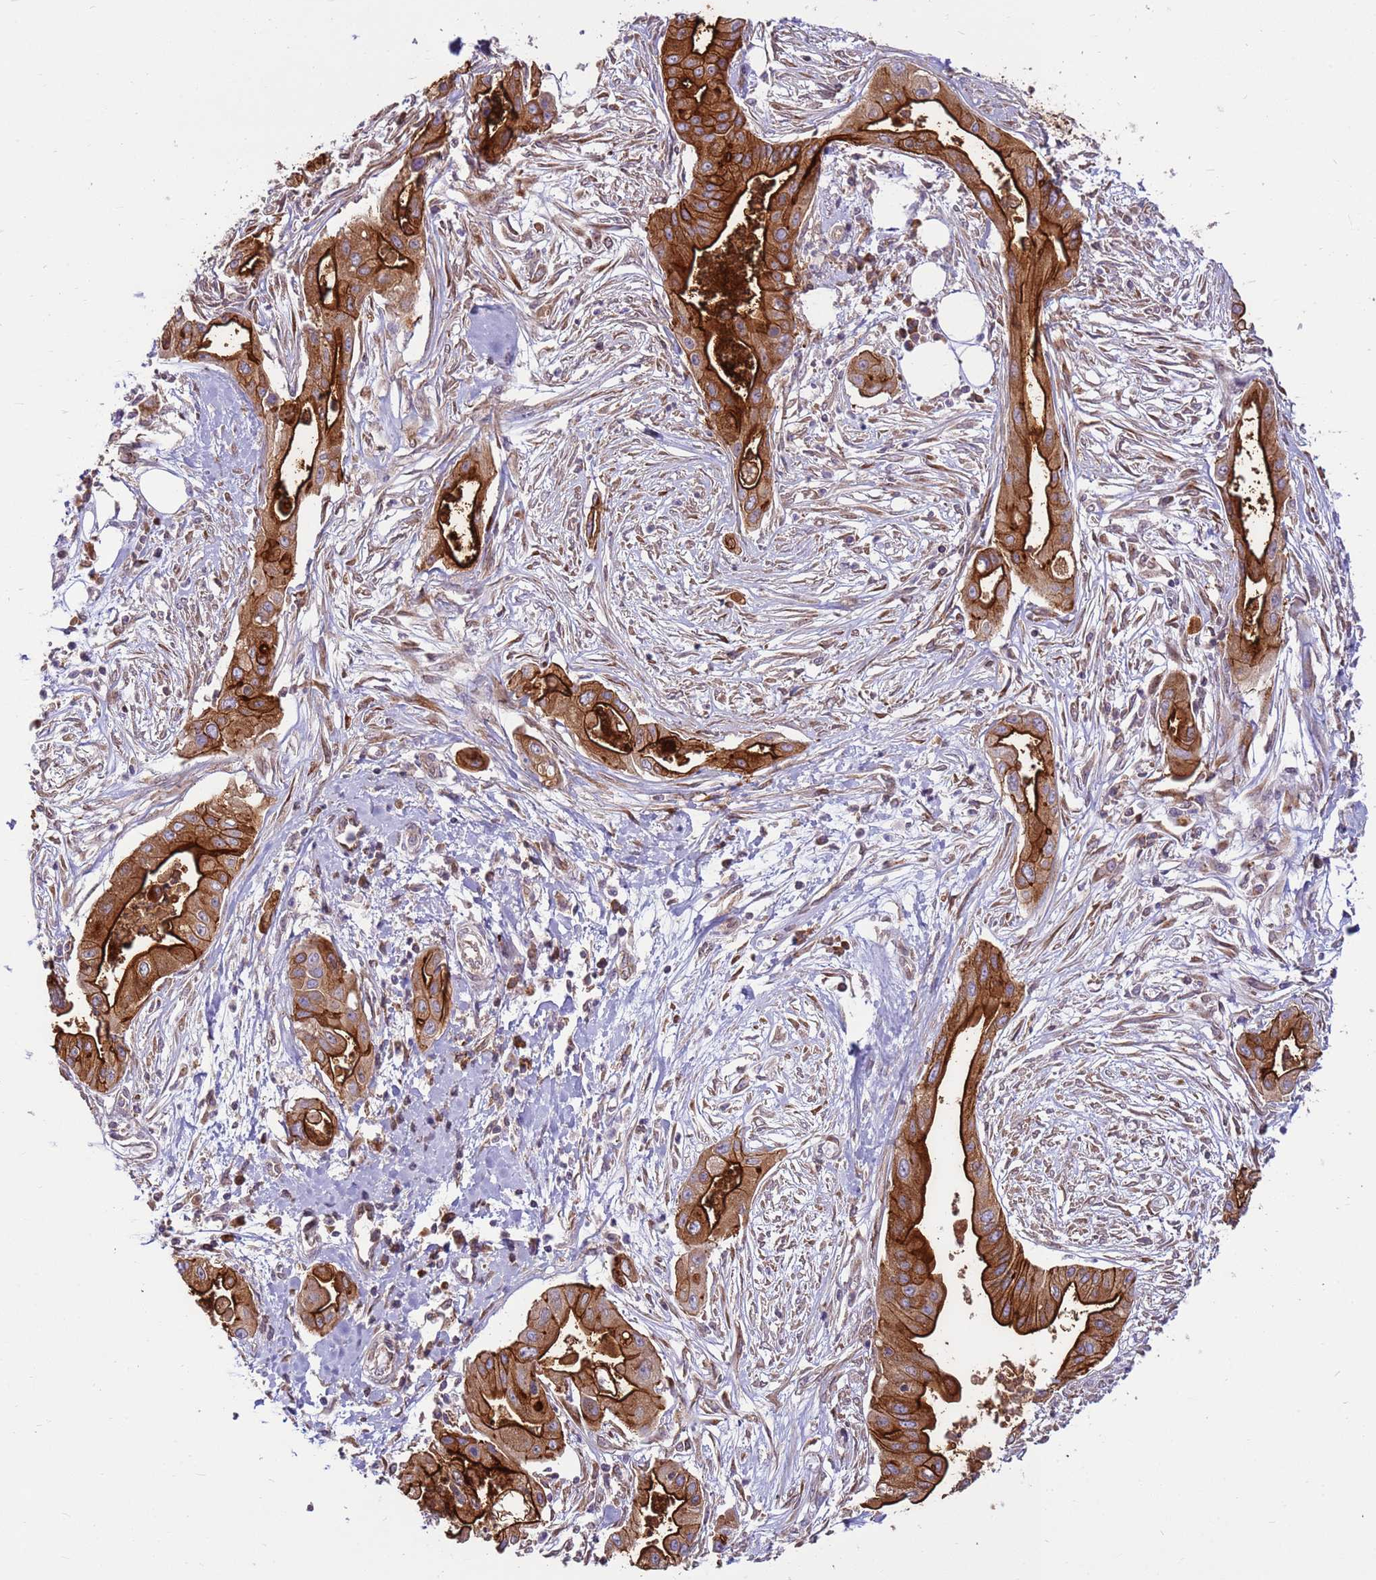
{"staining": {"intensity": "strong", "quantity": ">75%", "location": "cytoplasmic/membranous"}, "tissue": "ovarian cancer", "cell_type": "Tumor cells", "image_type": "cancer", "snomed": [{"axis": "morphology", "description": "Cystadenocarcinoma, mucinous, NOS"}, {"axis": "topography", "description": "Ovary"}], "caption": "A histopathology image of ovarian cancer (mucinous cystadenocarcinoma) stained for a protein displays strong cytoplasmic/membranous brown staining in tumor cells. The staining was performed using DAB to visualize the protein expression in brown, while the nuclei were stained in blue with hematoxylin (Magnification: 20x).", "gene": "DDX19B", "patient": {"sex": "female", "age": 70}}